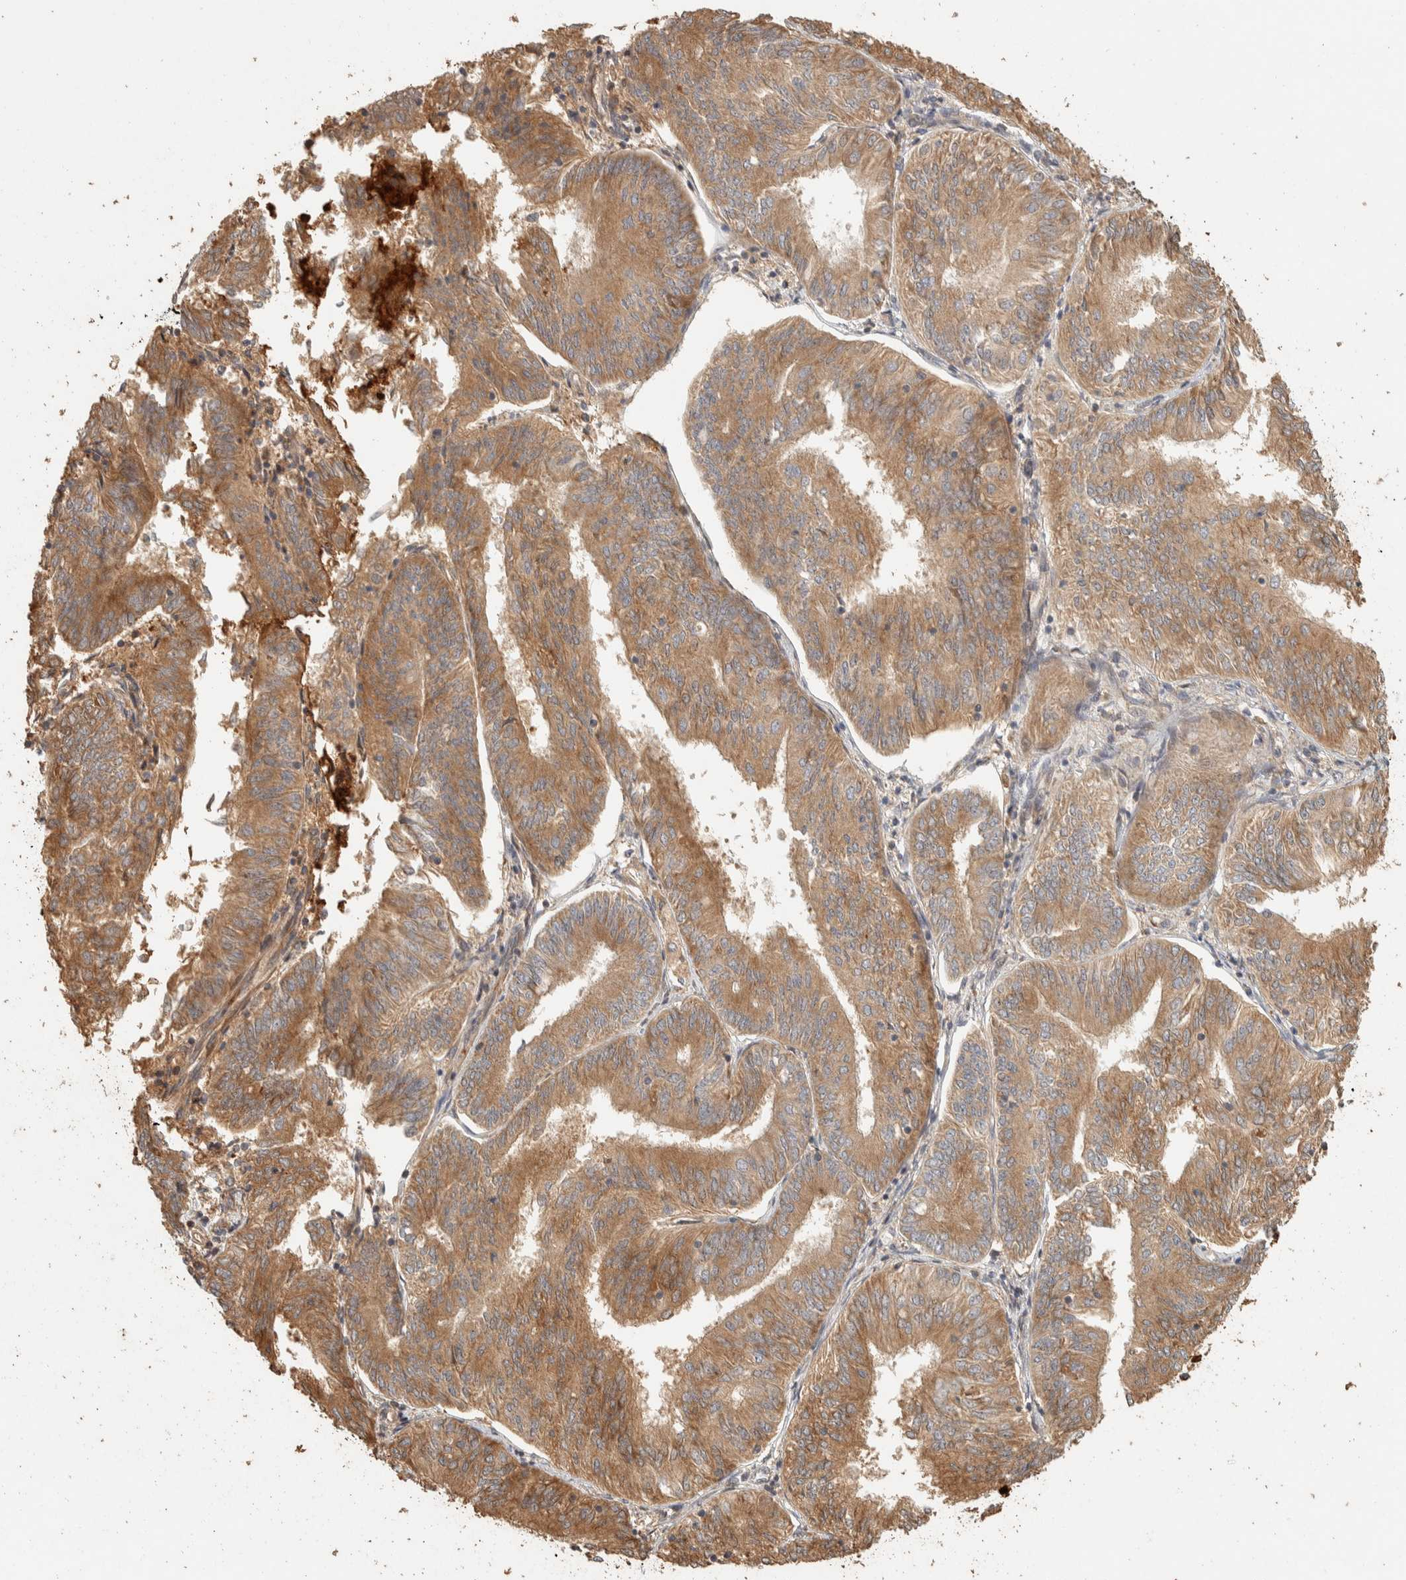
{"staining": {"intensity": "moderate", "quantity": ">75%", "location": "cytoplasmic/membranous"}, "tissue": "endometrial cancer", "cell_type": "Tumor cells", "image_type": "cancer", "snomed": [{"axis": "morphology", "description": "Adenocarcinoma, NOS"}, {"axis": "topography", "description": "Endometrium"}], "caption": "There is medium levels of moderate cytoplasmic/membranous expression in tumor cells of endometrial cancer, as demonstrated by immunohistochemical staining (brown color).", "gene": "EXOC7", "patient": {"sex": "female", "age": 58}}